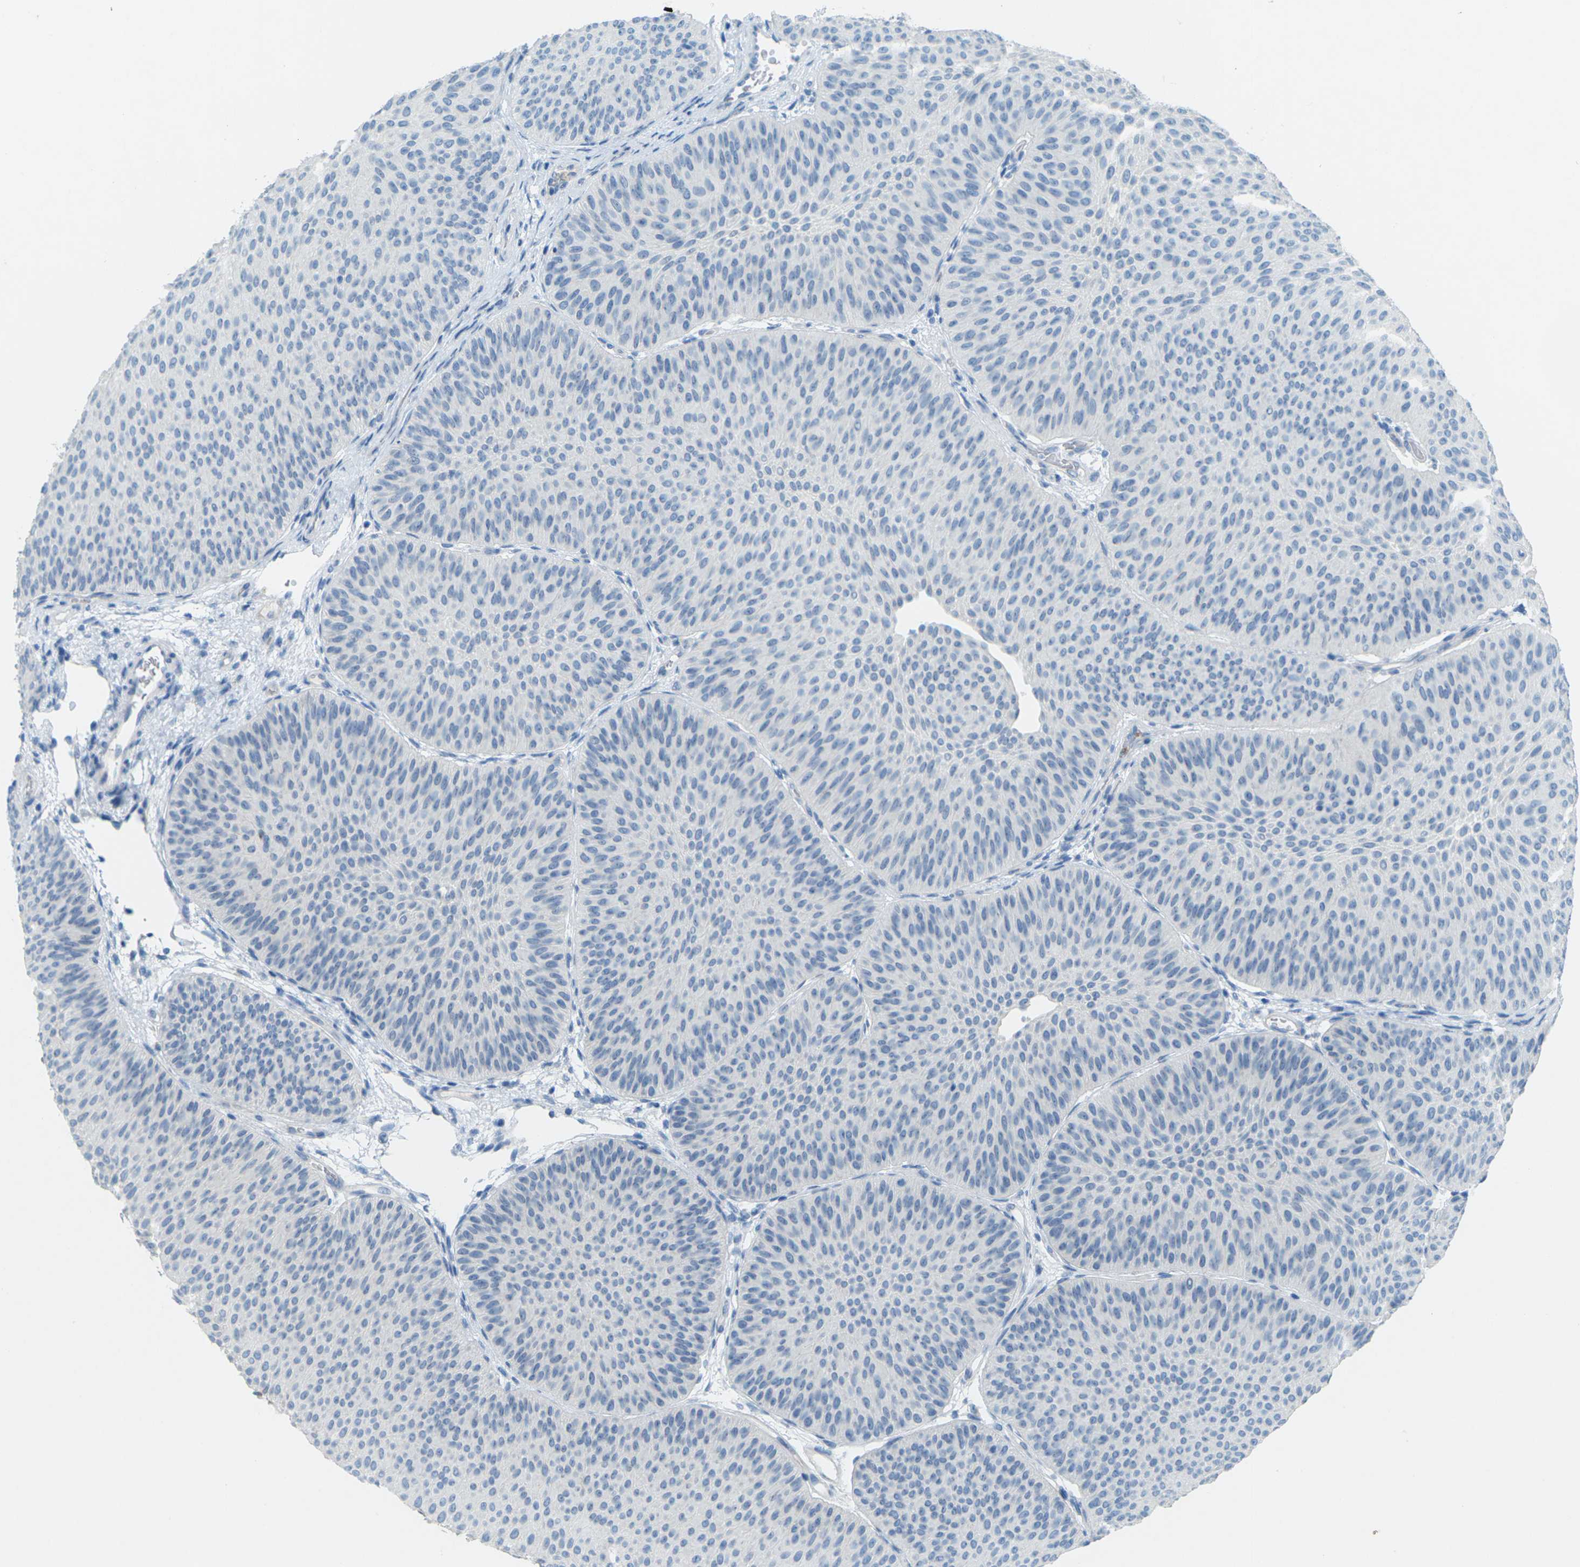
{"staining": {"intensity": "negative", "quantity": "none", "location": "none"}, "tissue": "urothelial cancer", "cell_type": "Tumor cells", "image_type": "cancer", "snomed": [{"axis": "morphology", "description": "Urothelial carcinoma, Low grade"}, {"axis": "topography", "description": "Urinary bladder"}], "caption": "IHC of human low-grade urothelial carcinoma shows no expression in tumor cells.", "gene": "CDH16", "patient": {"sex": "female", "age": 60}}